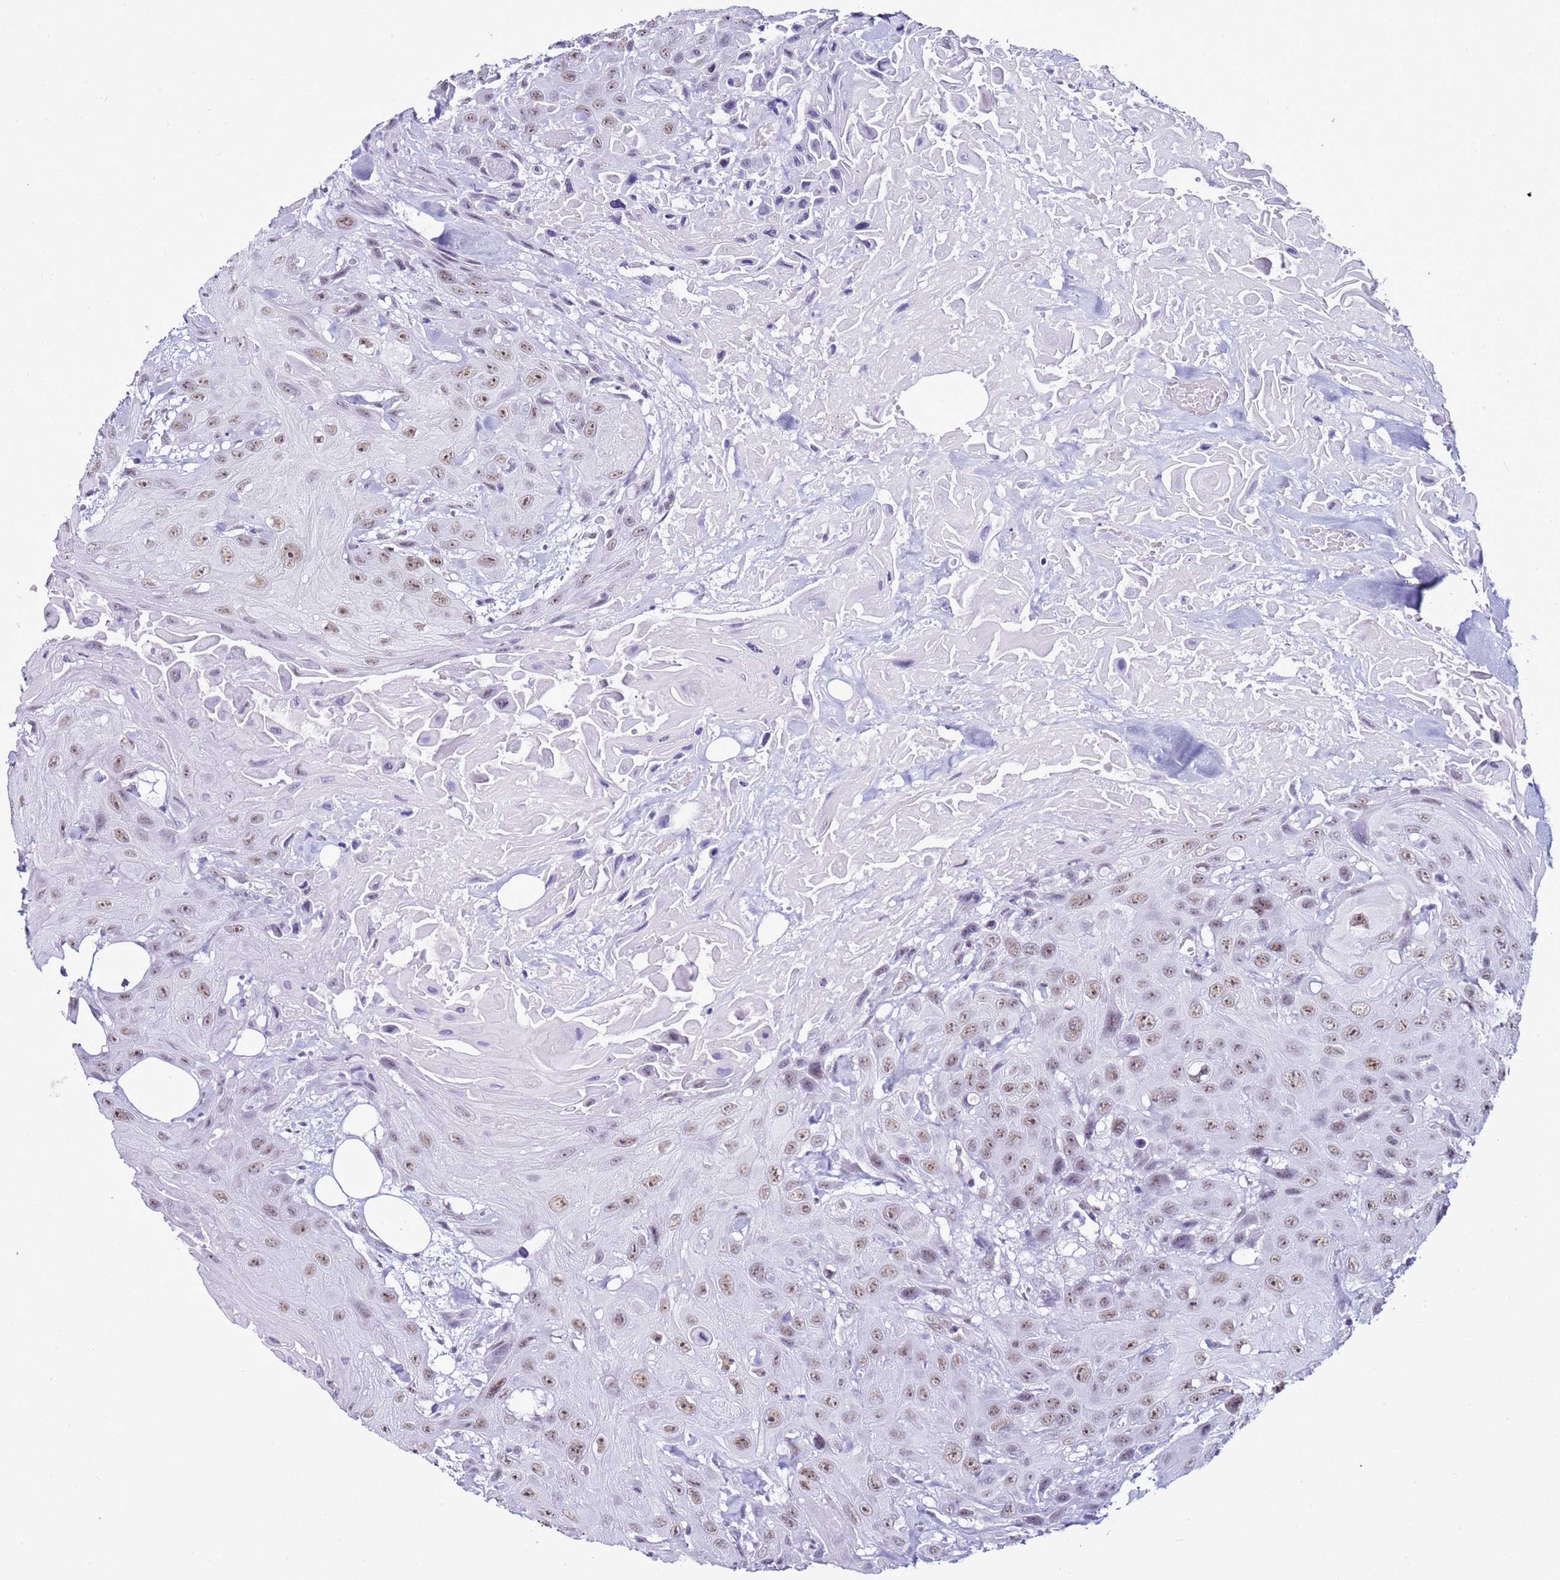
{"staining": {"intensity": "moderate", "quantity": ">75%", "location": "nuclear"}, "tissue": "head and neck cancer", "cell_type": "Tumor cells", "image_type": "cancer", "snomed": [{"axis": "morphology", "description": "Squamous cell carcinoma, NOS"}, {"axis": "topography", "description": "Head-Neck"}], "caption": "Head and neck cancer tissue reveals moderate nuclear expression in about >75% of tumor cells", "gene": "DHX15", "patient": {"sex": "male", "age": 81}}